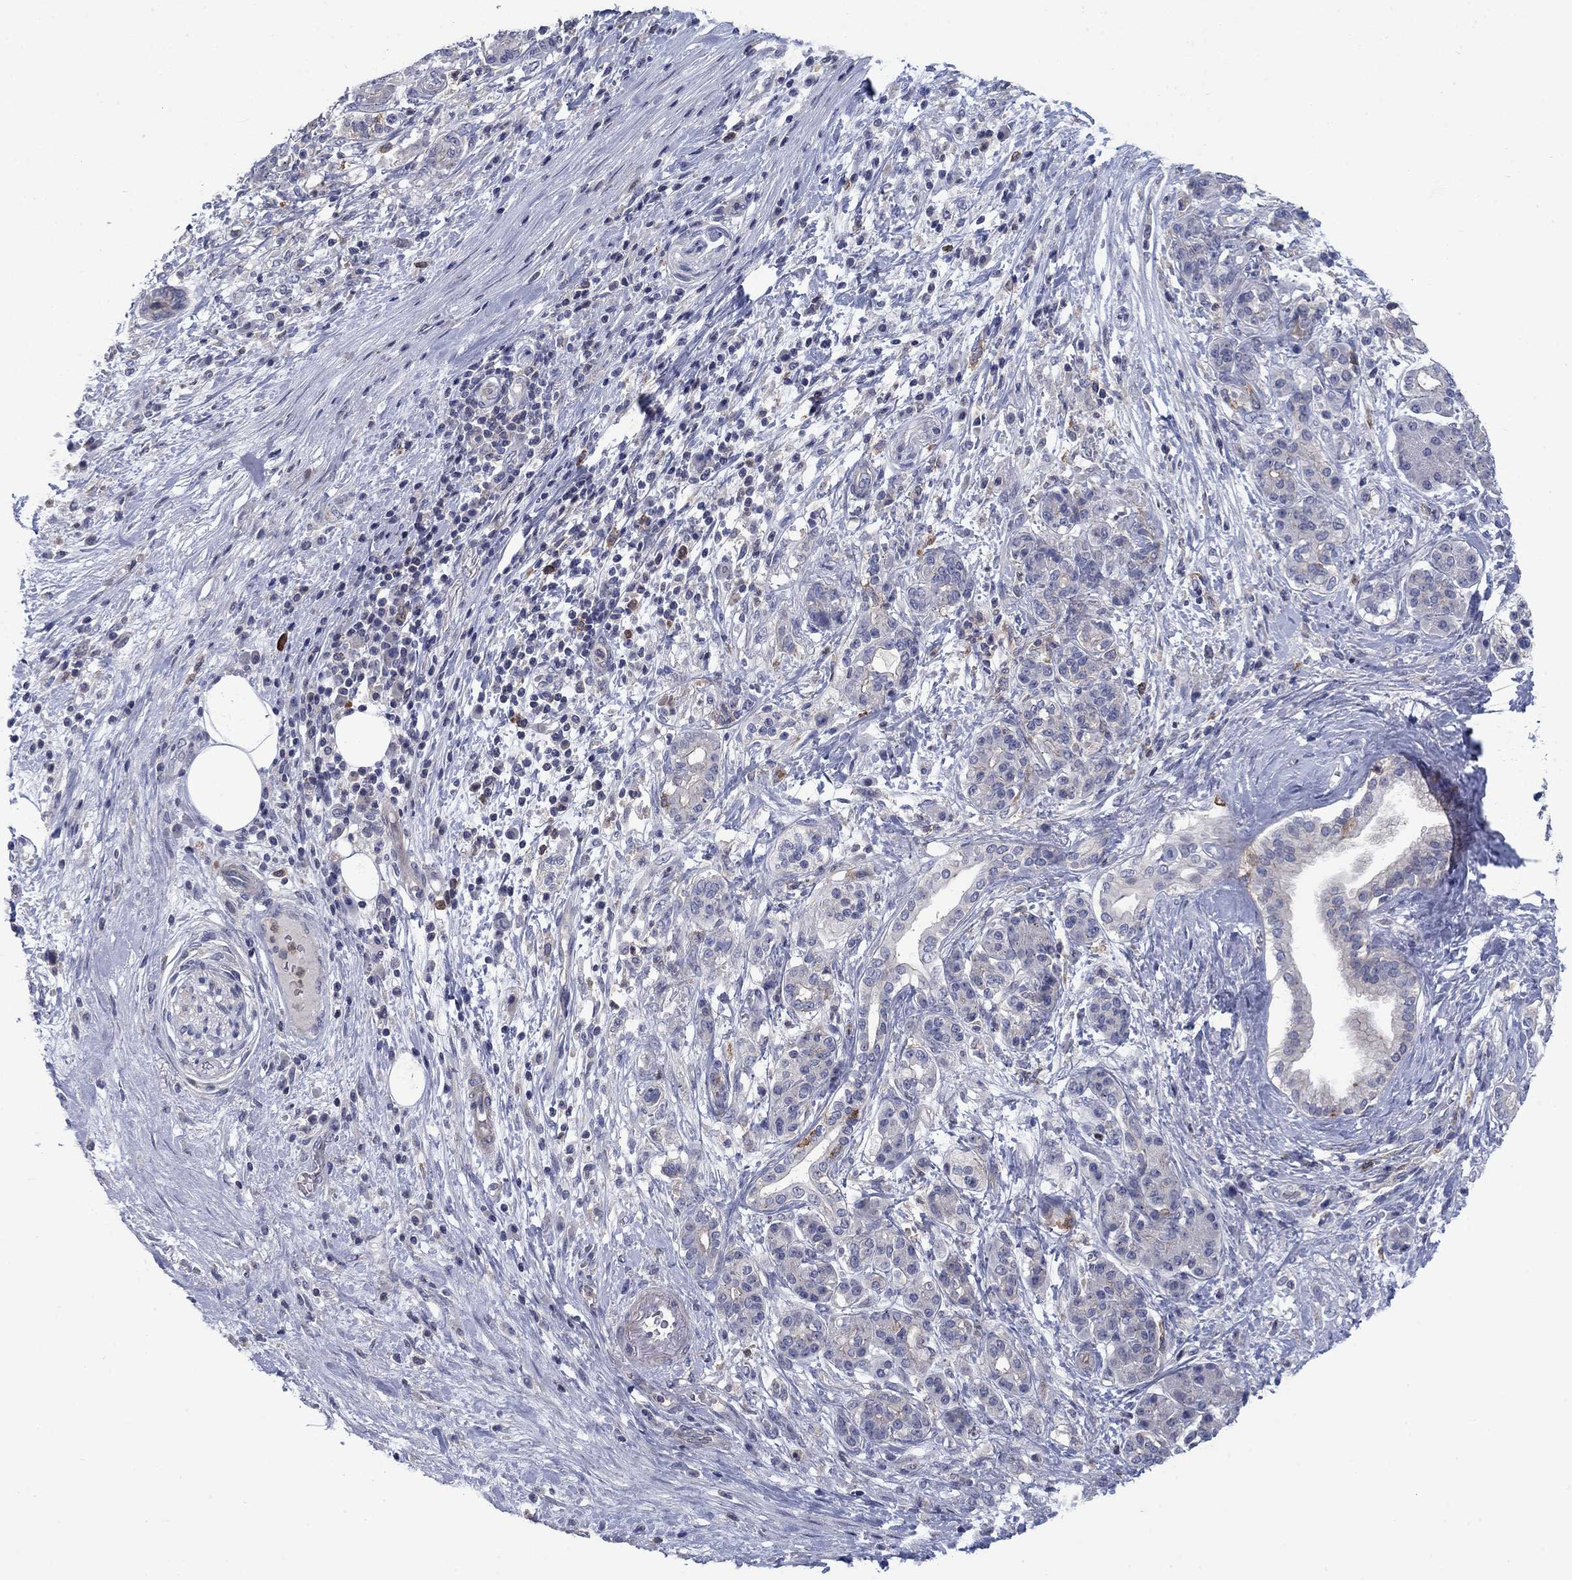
{"staining": {"intensity": "negative", "quantity": "none", "location": "none"}, "tissue": "pancreatic cancer", "cell_type": "Tumor cells", "image_type": "cancer", "snomed": [{"axis": "morphology", "description": "Adenocarcinoma, NOS"}, {"axis": "topography", "description": "Pancreas"}], "caption": "Pancreatic cancer (adenocarcinoma) was stained to show a protein in brown. There is no significant positivity in tumor cells. The staining is performed using DAB brown chromogen with nuclei counter-stained in using hematoxylin.", "gene": "KIF15", "patient": {"sex": "female", "age": 73}}